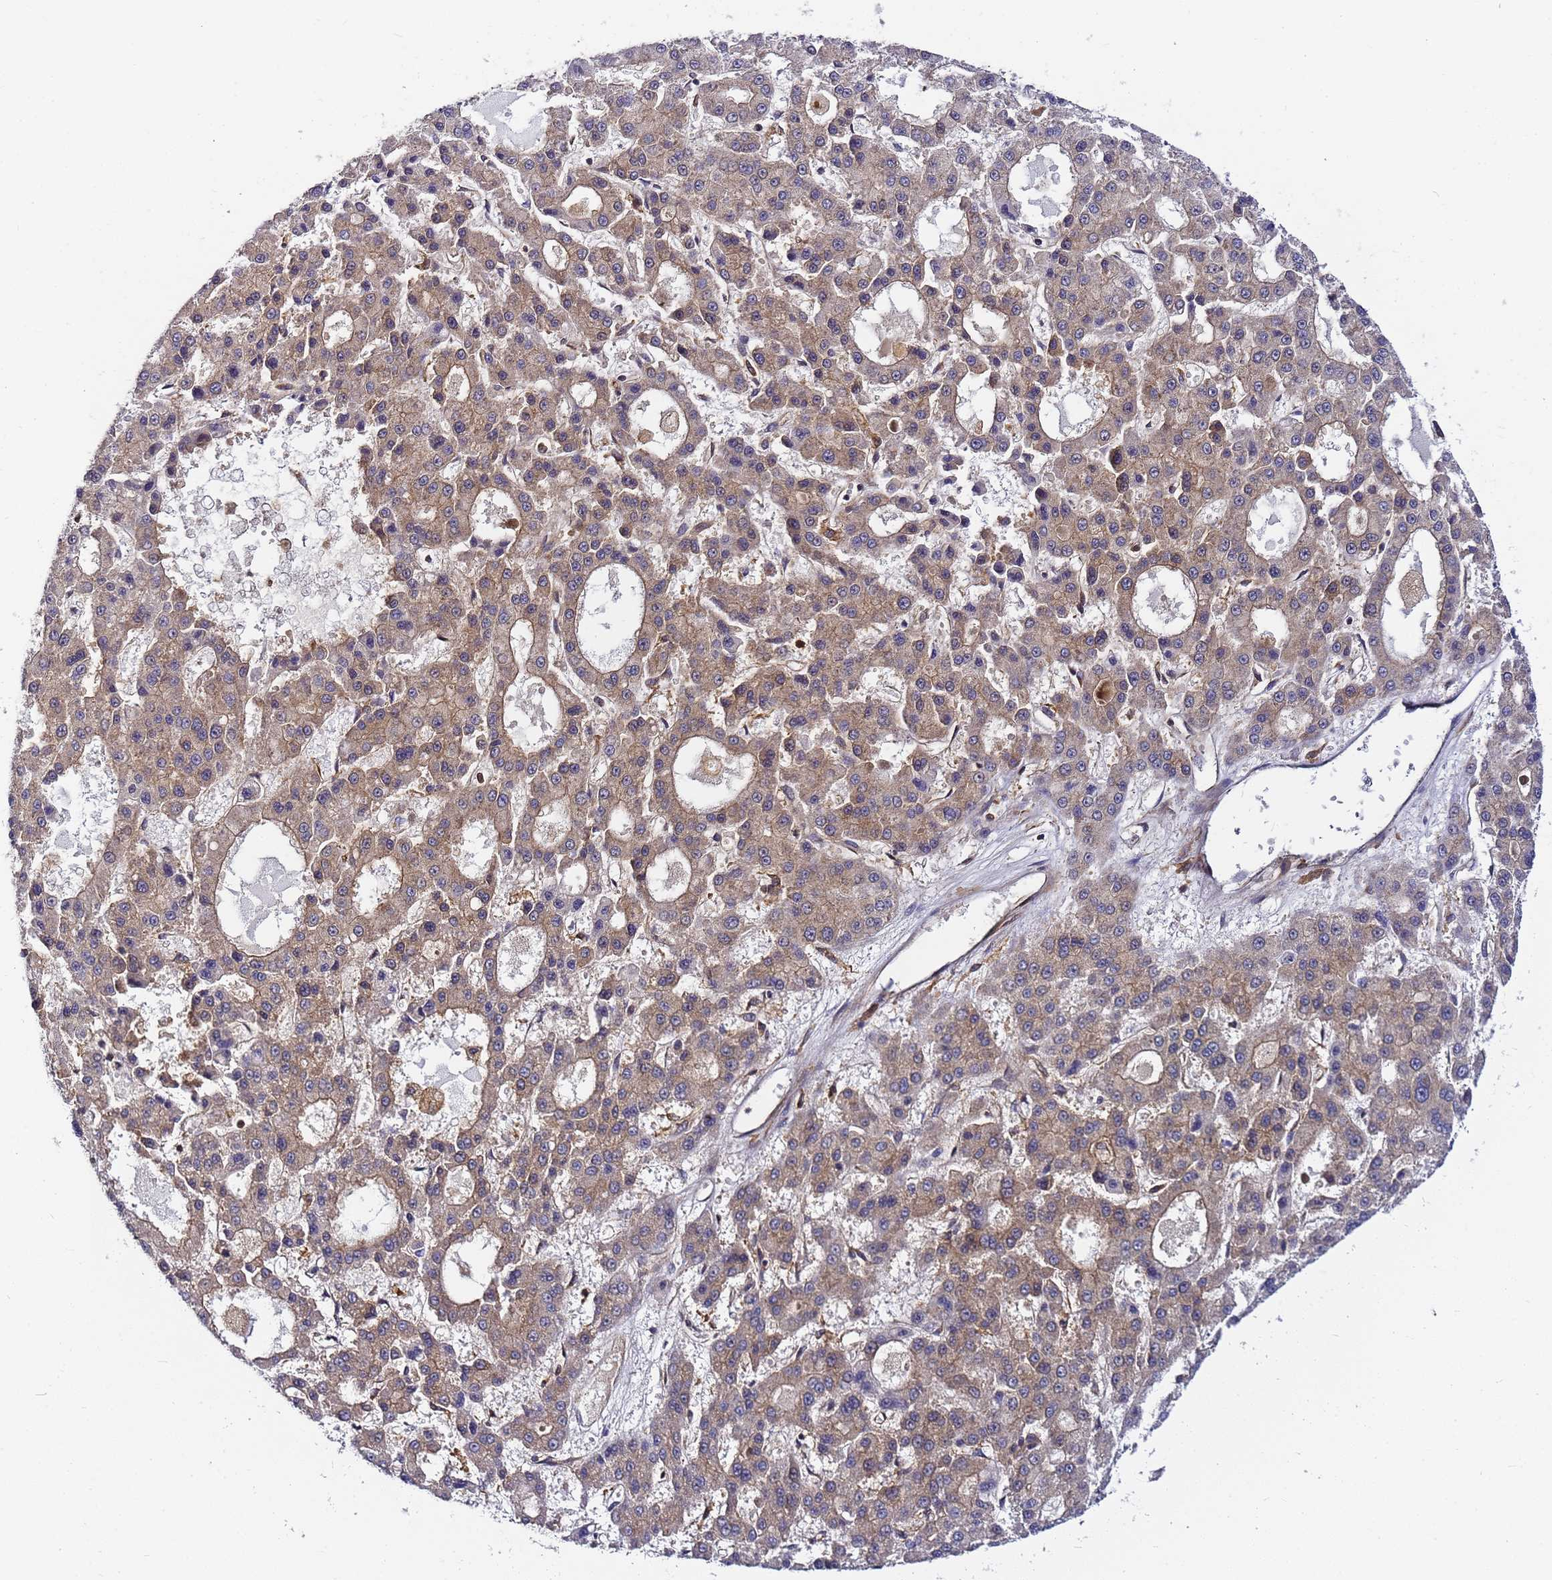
{"staining": {"intensity": "moderate", "quantity": ">75%", "location": "cytoplasmic/membranous"}, "tissue": "liver cancer", "cell_type": "Tumor cells", "image_type": "cancer", "snomed": [{"axis": "morphology", "description": "Carcinoma, Hepatocellular, NOS"}, {"axis": "topography", "description": "Liver"}], "caption": "Brown immunohistochemical staining in human liver hepatocellular carcinoma demonstrates moderate cytoplasmic/membranous staining in about >75% of tumor cells. (DAB IHC, brown staining for protein, blue staining for nuclei).", "gene": "CHM", "patient": {"sex": "male", "age": 70}}